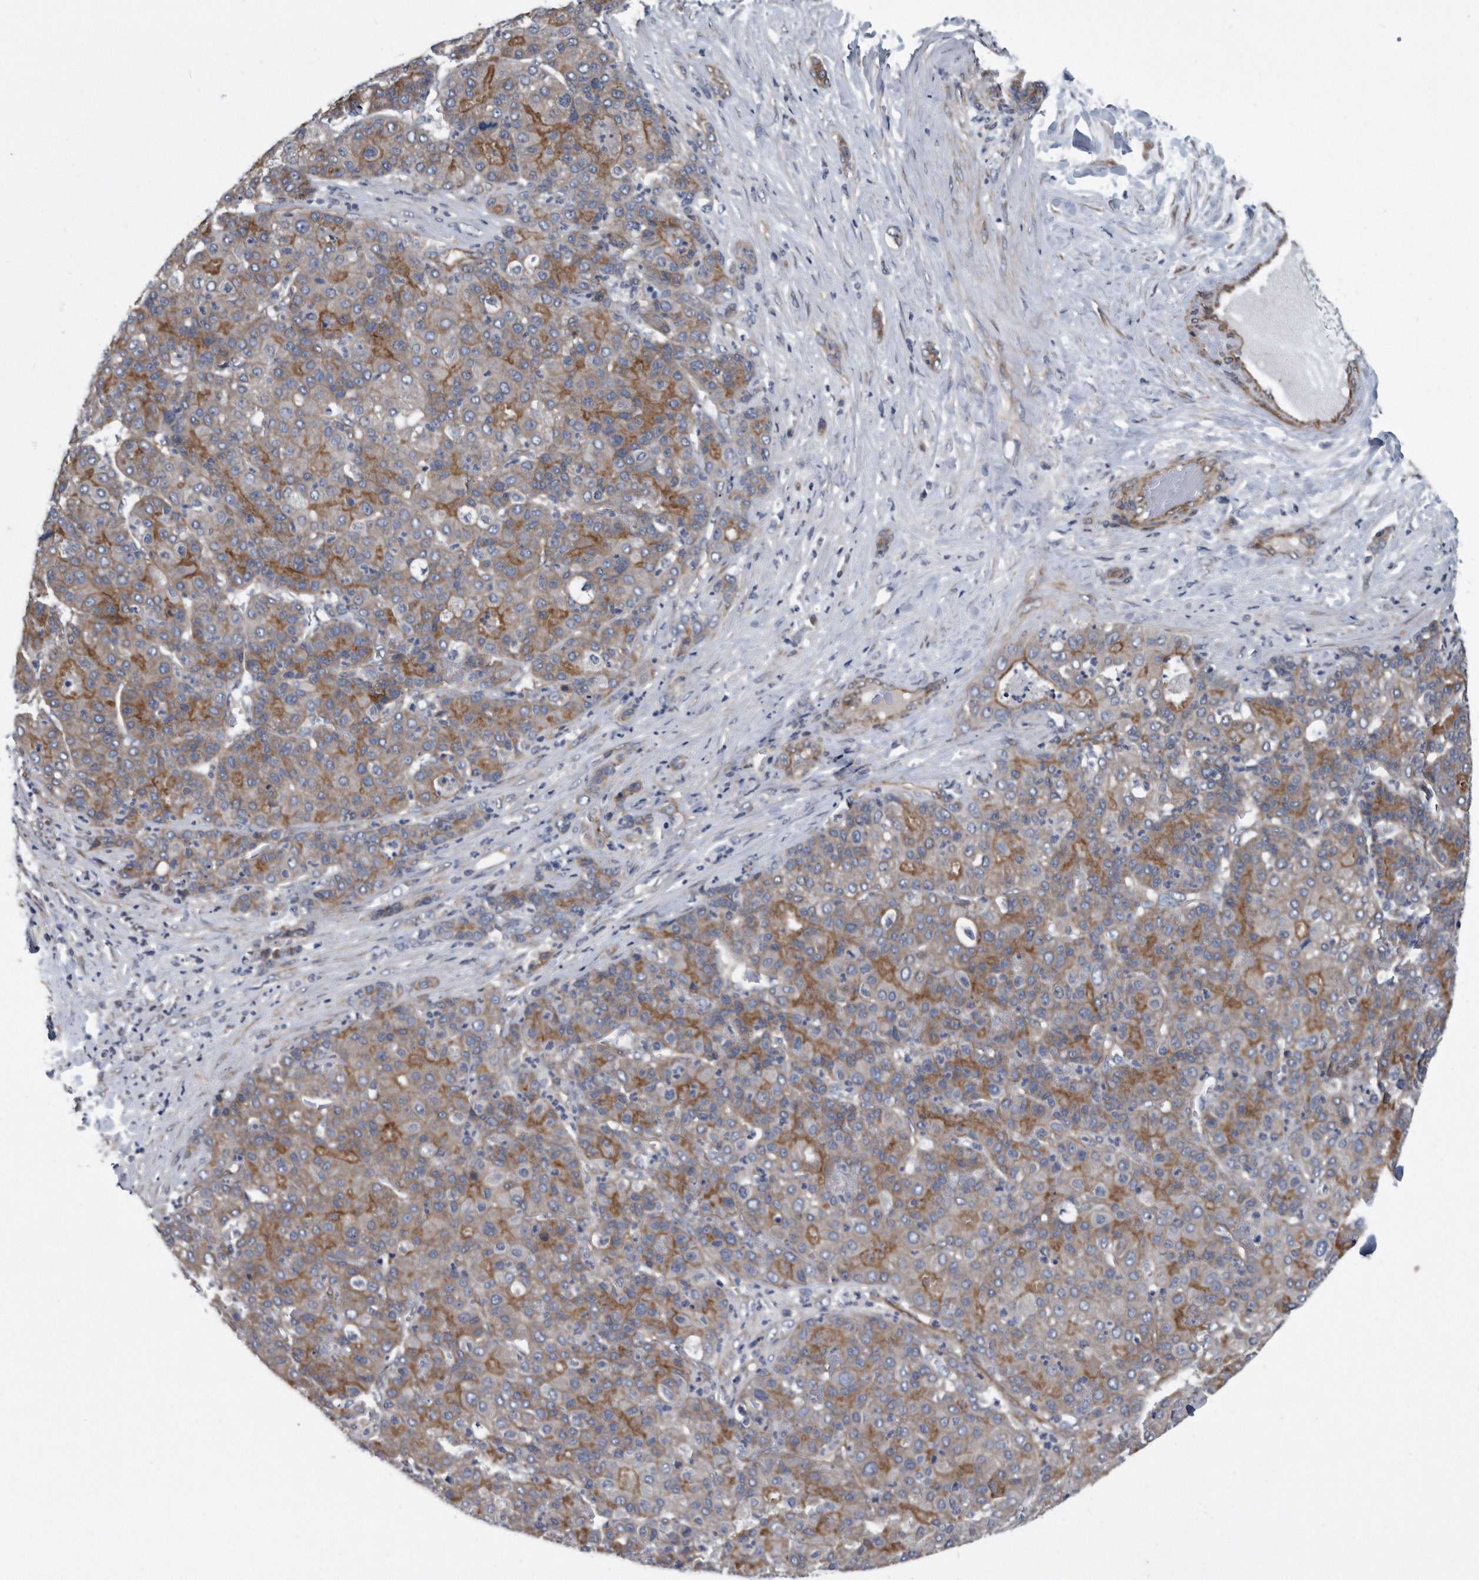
{"staining": {"intensity": "moderate", "quantity": "25%-75%", "location": "cytoplasmic/membranous"}, "tissue": "liver cancer", "cell_type": "Tumor cells", "image_type": "cancer", "snomed": [{"axis": "morphology", "description": "Carcinoma, Hepatocellular, NOS"}, {"axis": "topography", "description": "Liver"}], "caption": "Liver cancer tissue demonstrates moderate cytoplasmic/membranous positivity in approximately 25%-75% of tumor cells, visualized by immunohistochemistry. (brown staining indicates protein expression, while blue staining denotes nuclei).", "gene": "ARMCX1", "patient": {"sex": "male", "age": 65}}